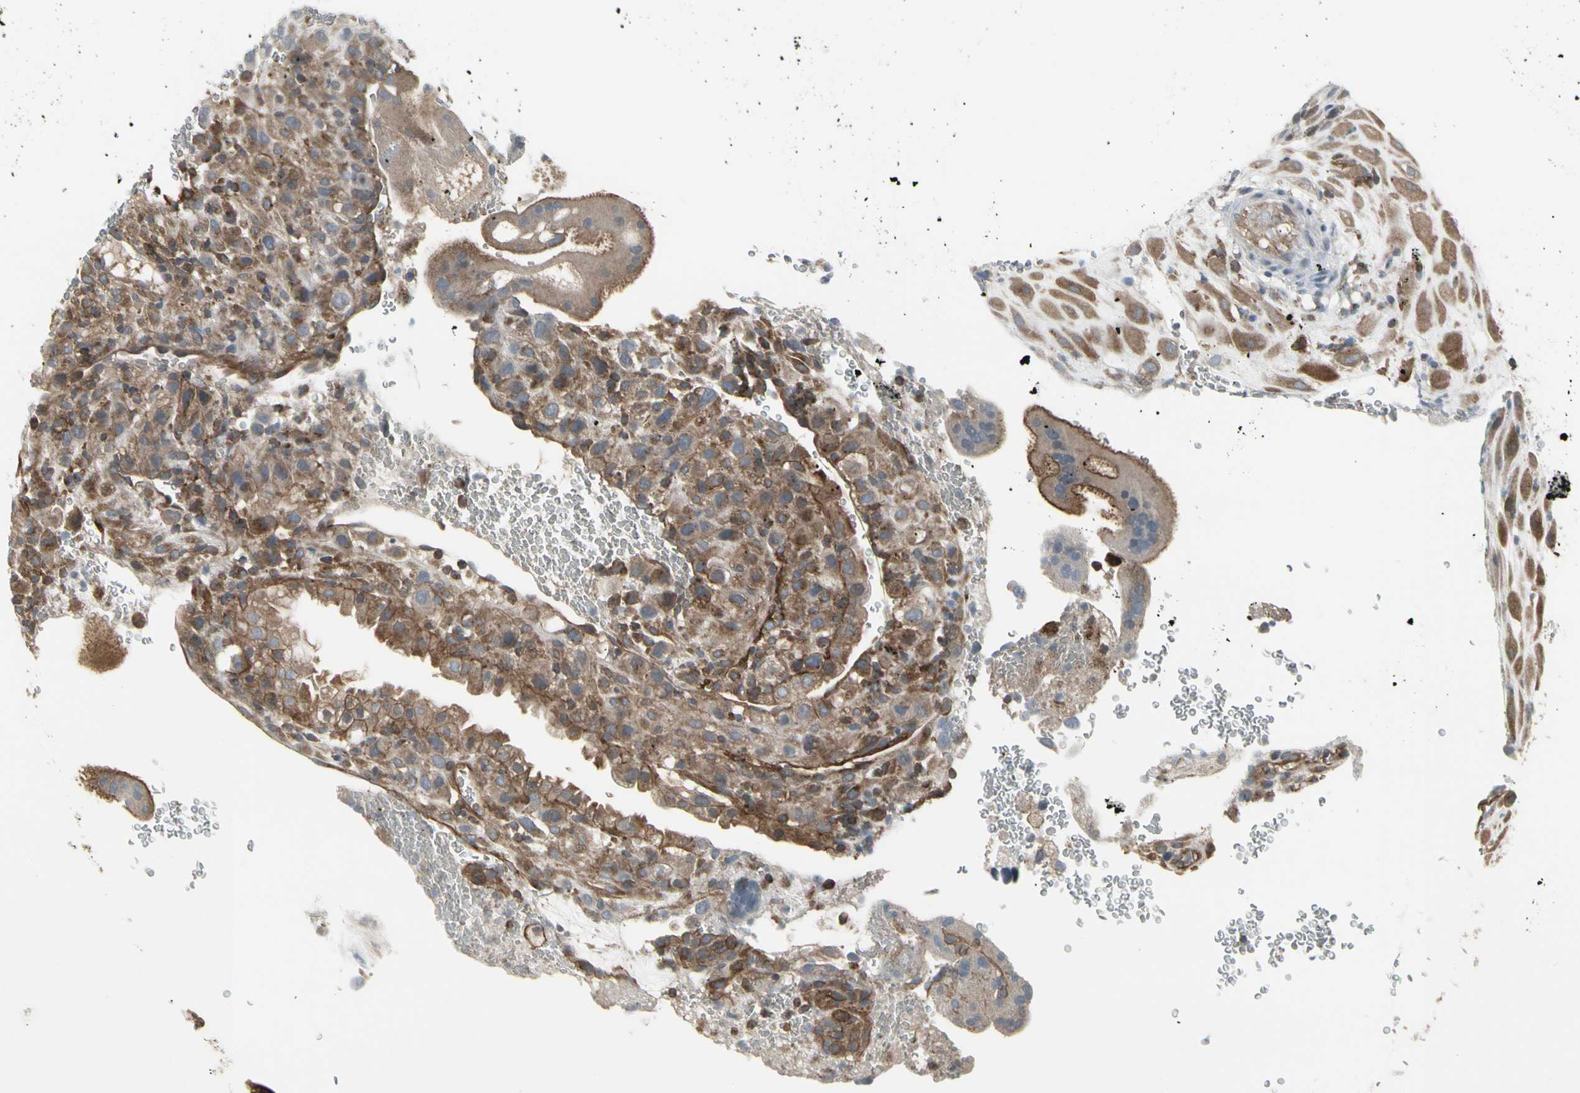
{"staining": {"intensity": "strong", "quantity": ">75%", "location": "cytoplasmic/membranous"}, "tissue": "placenta", "cell_type": "Decidual cells", "image_type": "normal", "snomed": [{"axis": "morphology", "description": "Normal tissue, NOS"}, {"axis": "topography", "description": "Placenta"}], "caption": "Placenta stained for a protein displays strong cytoplasmic/membranous positivity in decidual cells. Immunohistochemistry (ihc) stains the protein of interest in brown and the nuclei are stained blue.", "gene": "EPS15", "patient": {"sex": "female", "age": 19}}